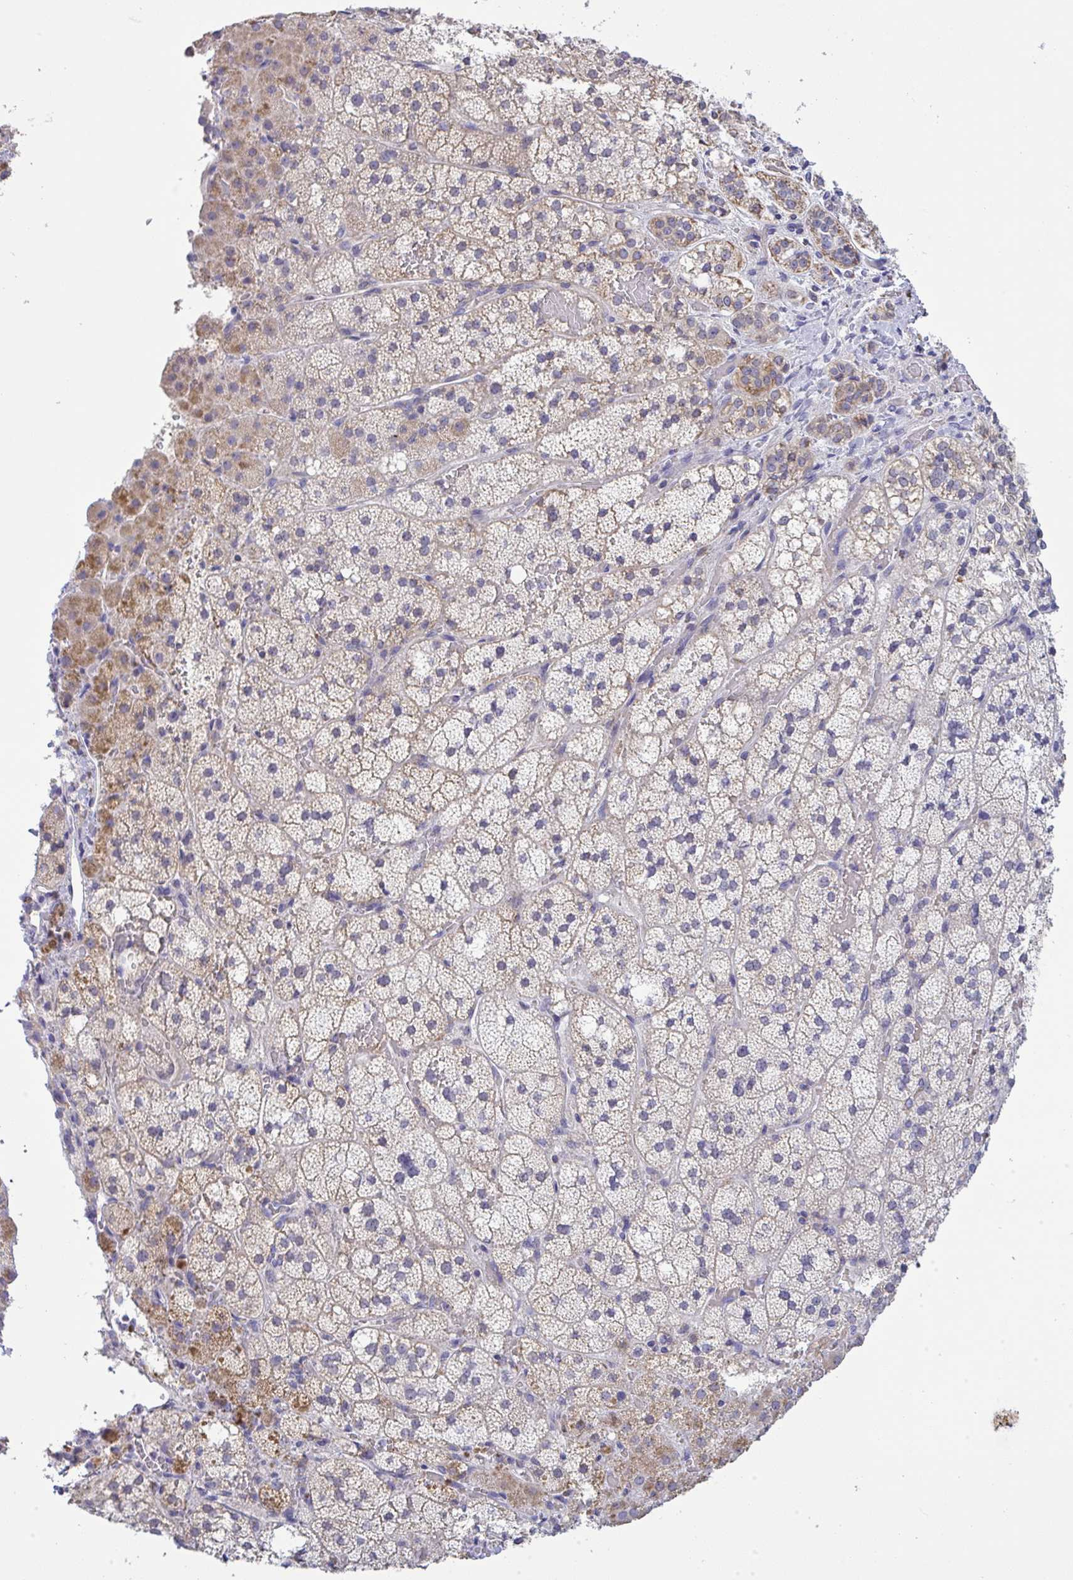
{"staining": {"intensity": "moderate", "quantity": ">75%", "location": "cytoplasmic/membranous"}, "tissue": "adrenal gland", "cell_type": "Glandular cells", "image_type": "normal", "snomed": [{"axis": "morphology", "description": "Normal tissue, NOS"}, {"axis": "topography", "description": "Adrenal gland"}], "caption": "Glandular cells demonstrate medium levels of moderate cytoplasmic/membranous staining in about >75% of cells in unremarkable human adrenal gland.", "gene": "NDUFA7", "patient": {"sex": "male", "age": 53}}